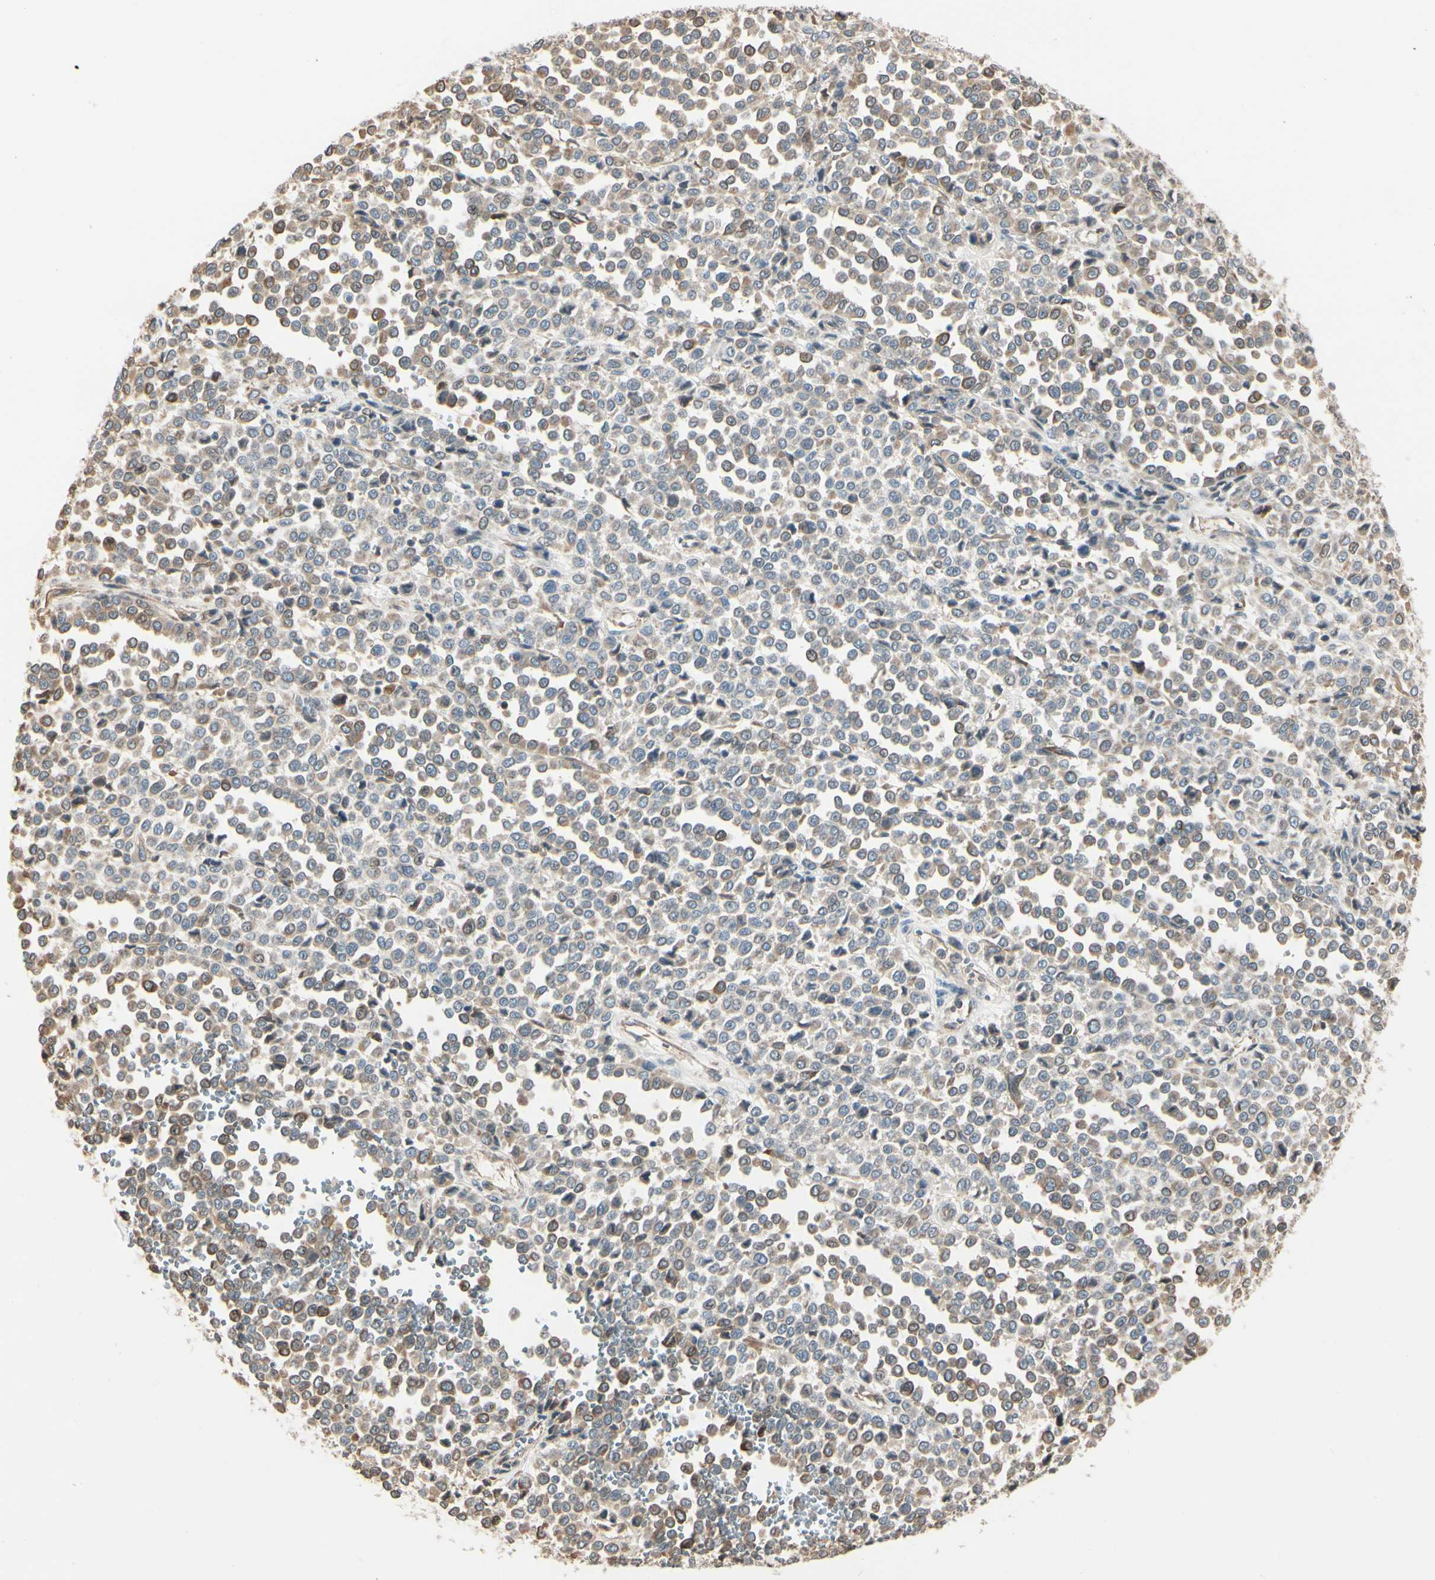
{"staining": {"intensity": "weak", "quantity": "25%-75%", "location": "cytoplasmic/membranous"}, "tissue": "melanoma", "cell_type": "Tumor cells", "image_type": "cancer", "snomed": [{"axis": "morphology", "description": "Malignant melanoma, Metastatic site"}, {"axis": "topography", "description": "Pancreas"}], "caption": "Immunohistochemistry (IHC) (DAB) staining of malignant melanoma (metastatic site) shows weak cytoplasmic/membranous protein staining in approximately 25%-75% of tumor cells.", "gene": "NUCB2", "patient": {"sex": "female", "age": 30}}